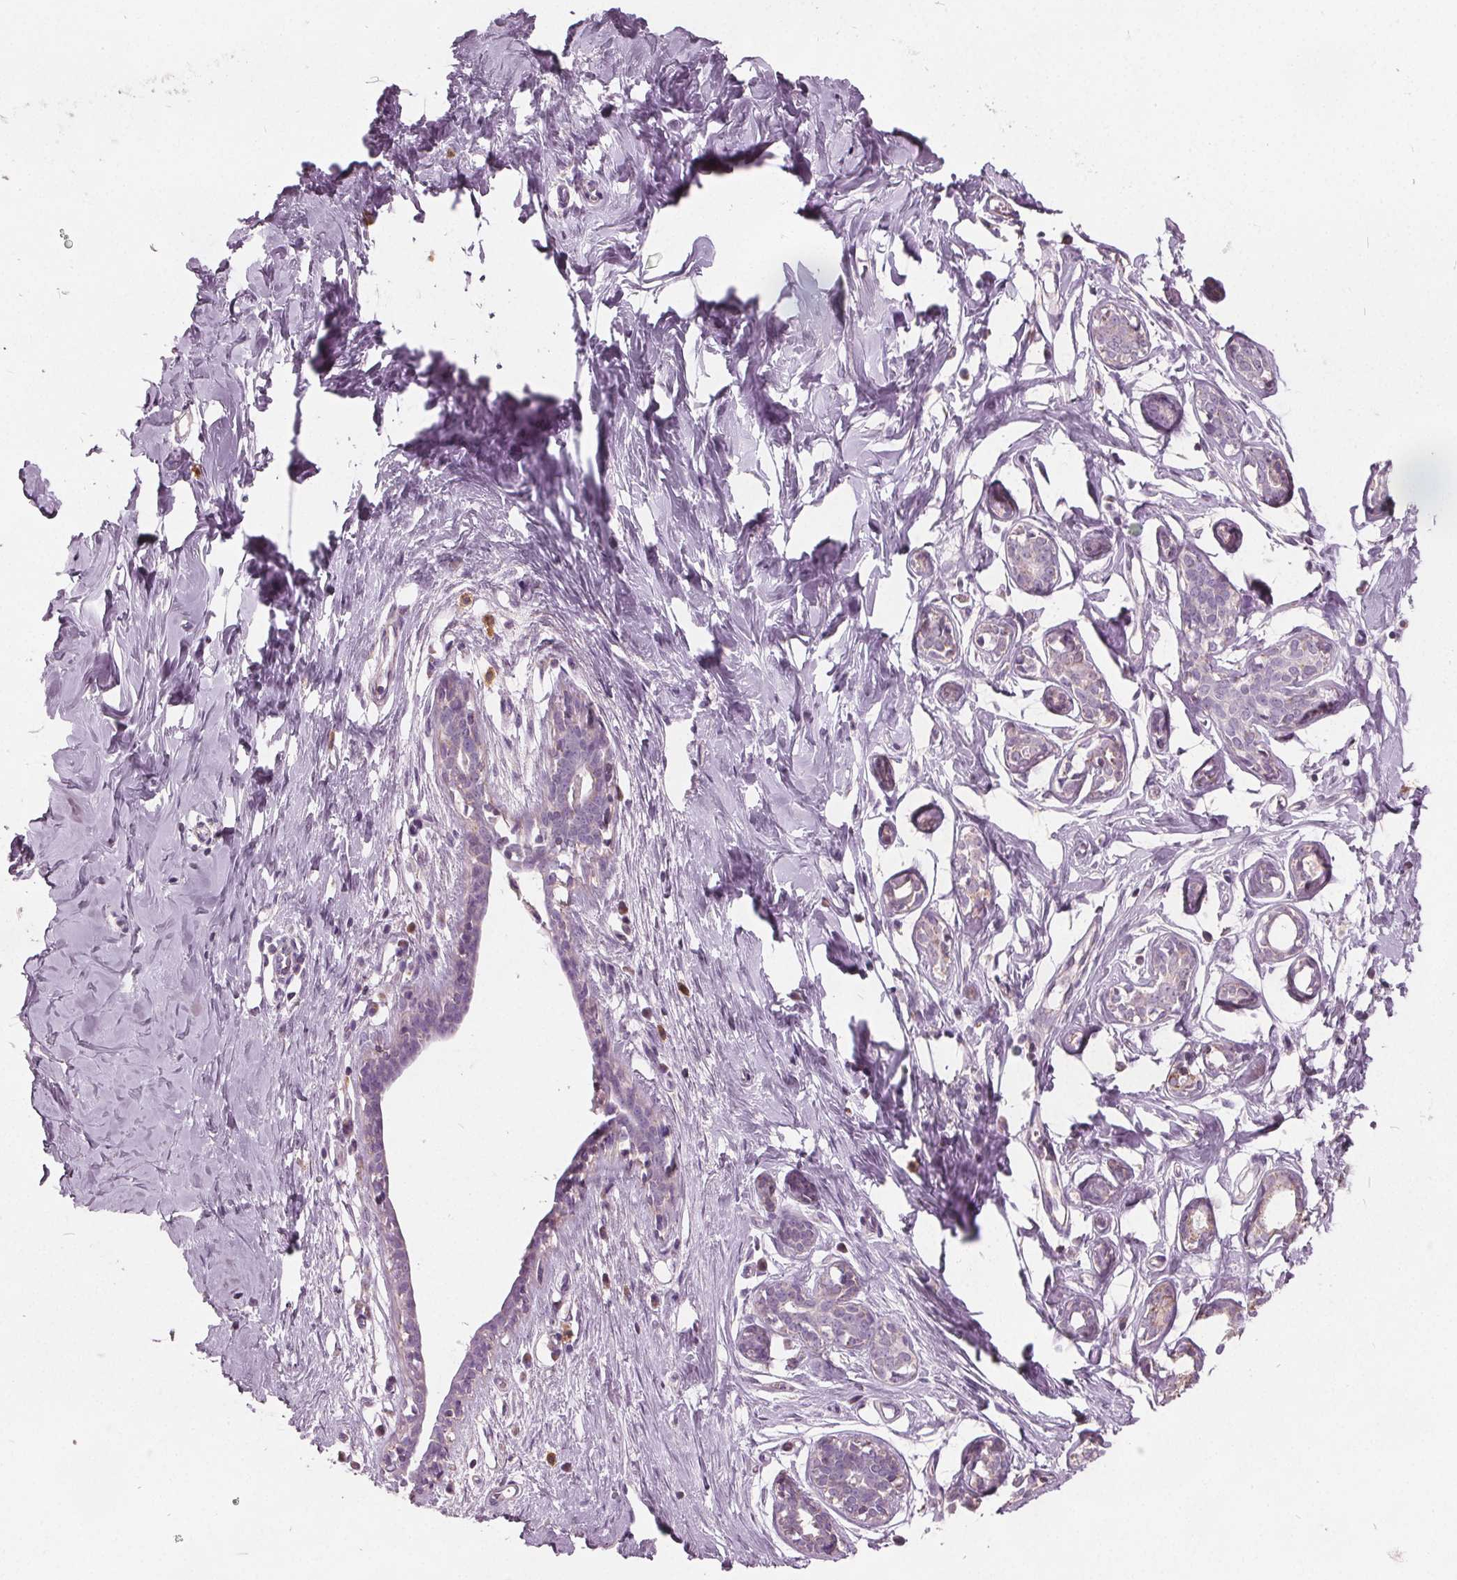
{"staining": {"intensity": "negative", "quantity": "none", "location": "none"}, "tissue": "breast", "cell_type": "Adipocytes", "image_type": "normal", "snomed": [{"axis": "morphology", "description": "Normal tissue, NOS"}, {"axis": "topography", "description": "Breast"}], "caption": "Unremarkable breast was stained to show a protein in brown. There is no significant expression in adipocytes. (DAB (3,3'-diaminobenzidine) immunohistochemistry with hematoxylin counter stain).", "gene": "ECI2", "patient": {"sex": "female", "age": 27}}